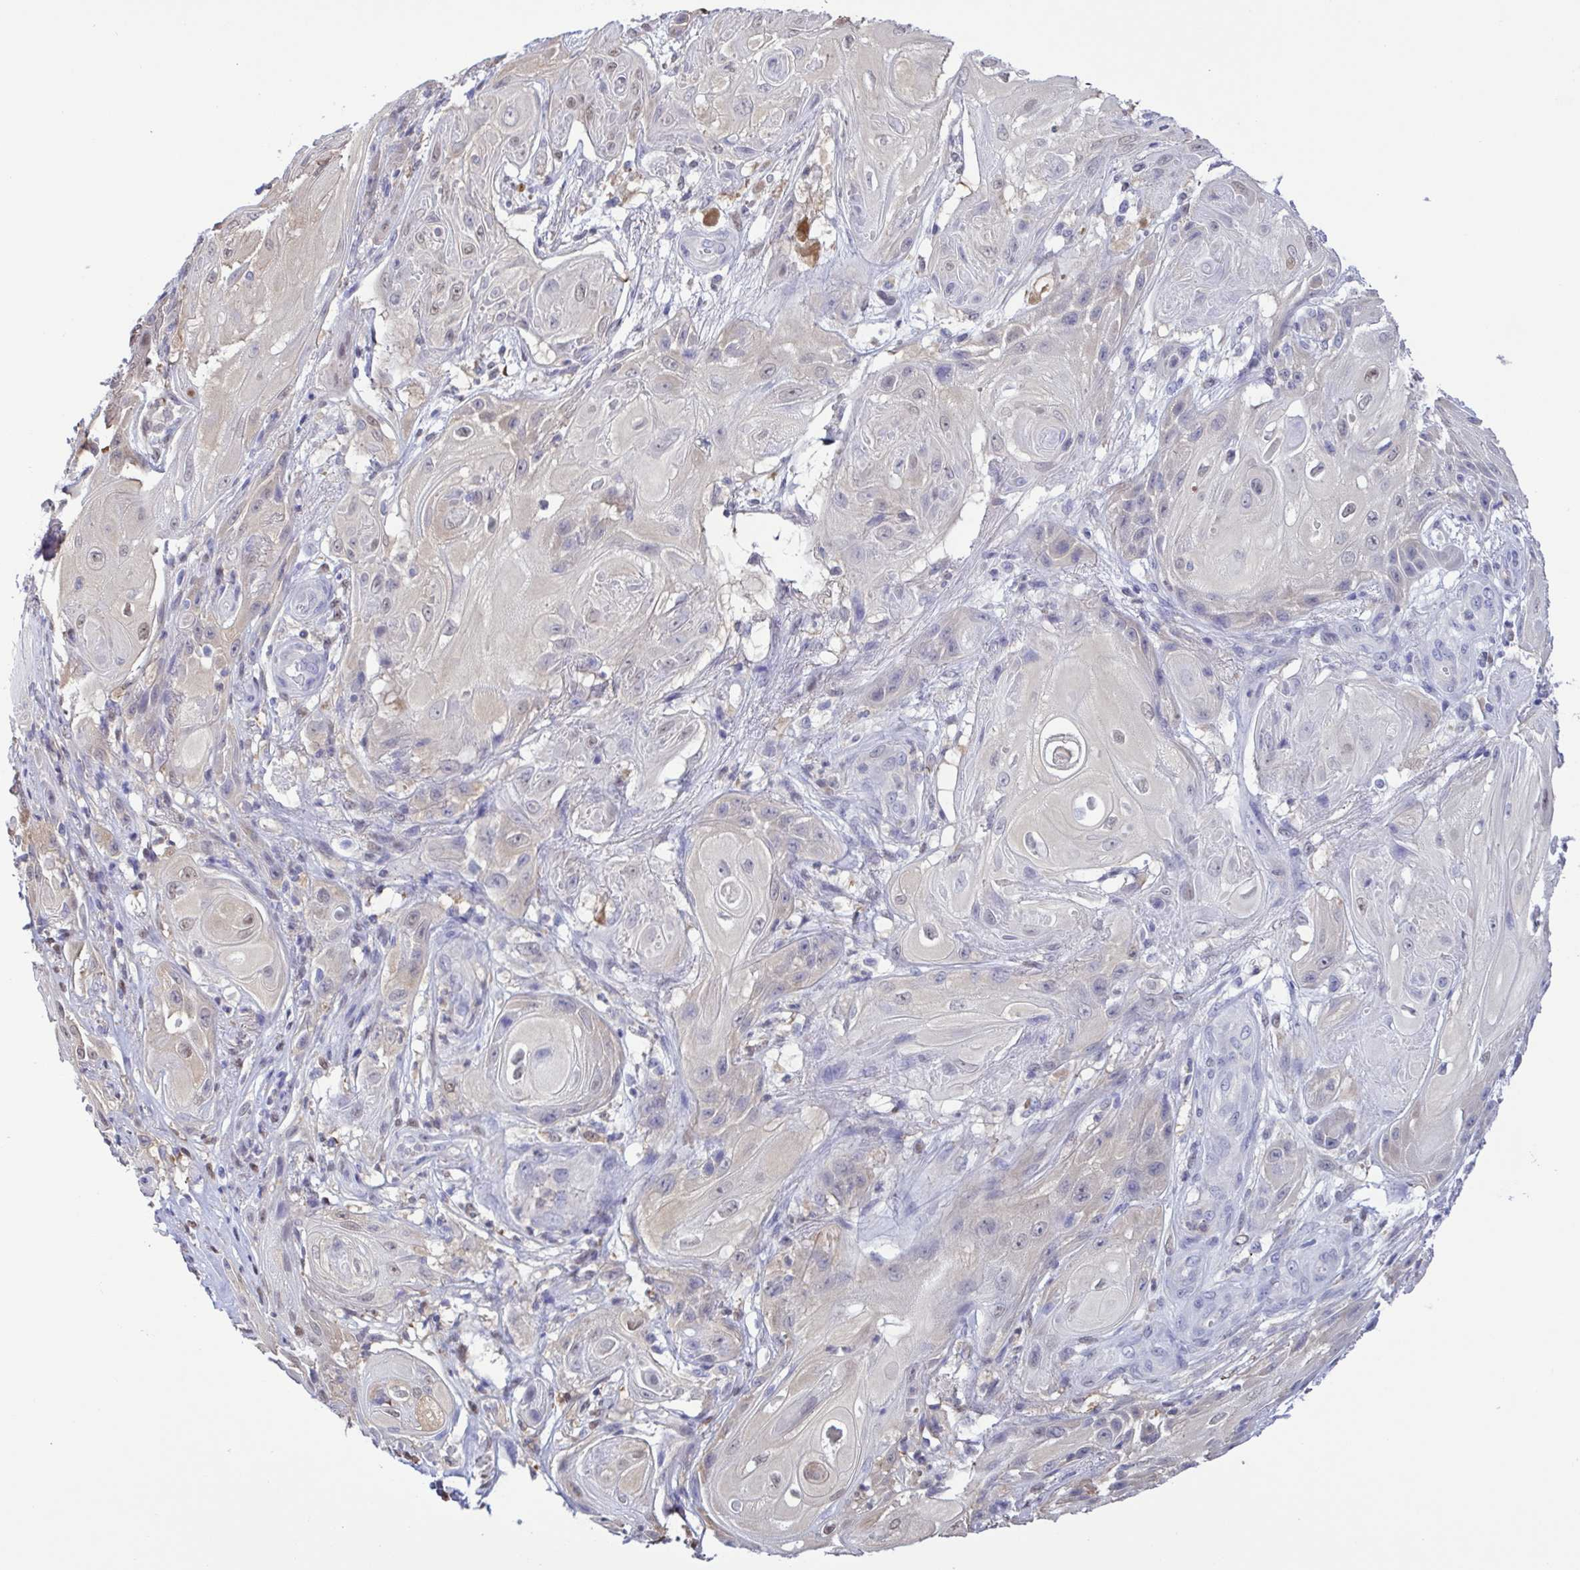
{"staining": {"intensity": "negative", "quantity": "none", "location": "none"}, "tissue": "skin cancer", "cell_type": "Tumor cells", "image_type": "cancer", "snomed": [{"axis": "morphology", "description": "Squamous cell carcinoma, NOS"}, {"axis": "topography", "description": "Skin"}], "caption": "Immunohistochemical staining of squamous cell carcinoma (skin) demonstrates no significant positivity in tumor cells.", "gene": "LDHC", "patient": {"sex": "male", "age": 62}}